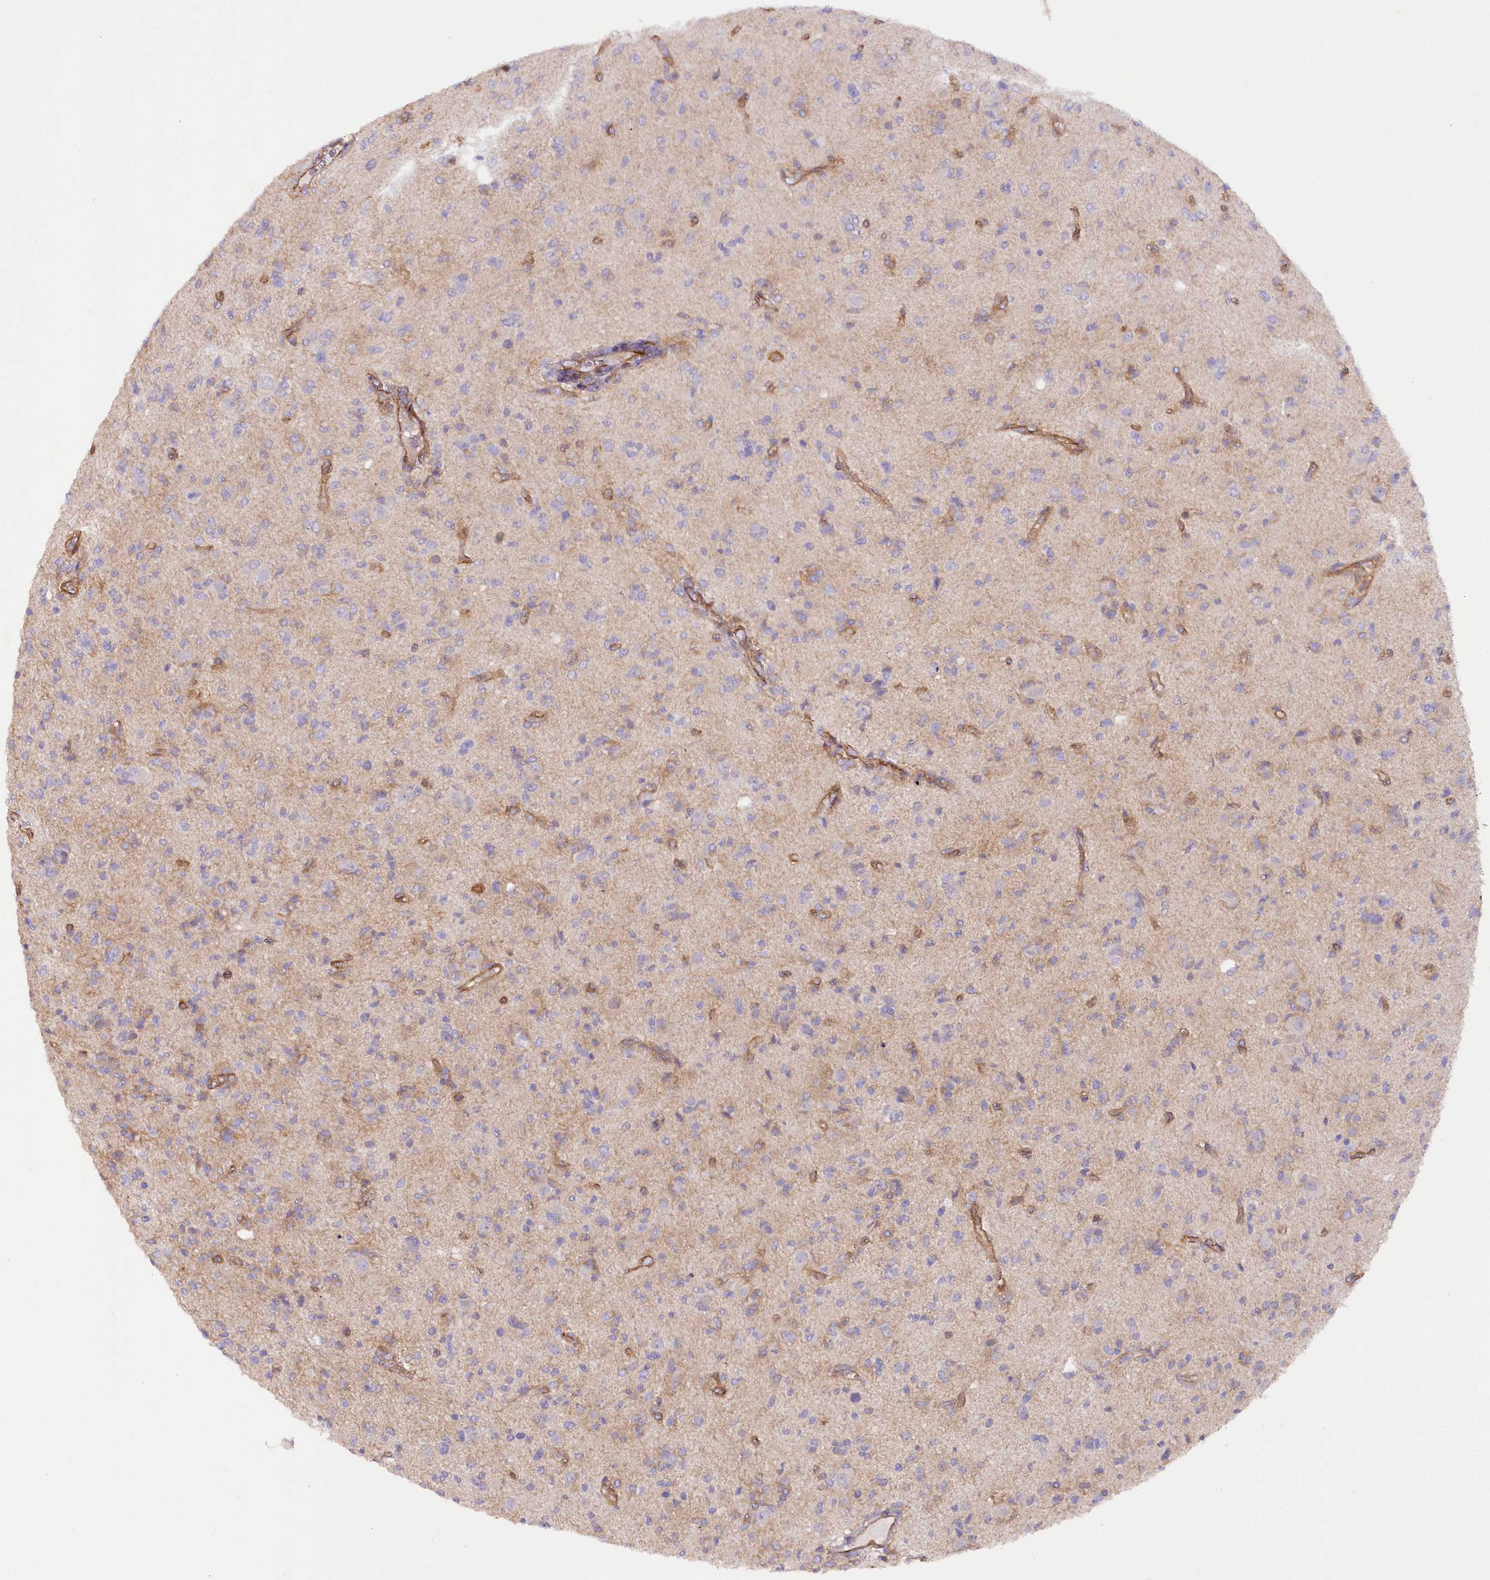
{"staining": {"intensity": "negative", "quantity": "none", "location": "none"}, "tissue": "glioma", "cell_type": "Tumor cells", "image_type": "cancer", "snomed": [{"axis": "morphology", "description": "Glioma, malignant, High grade"}, {"axis": "topography", "description": "Brain"}], "caption": "Tumor cells show no significant positivity in malignant glioma (high-grade). (DAB immunohistochemistry visualized using brightfield microscopy, high magnification).", "gene": "SYNPO2", "patient": {"sex": "female", "age": 57}}